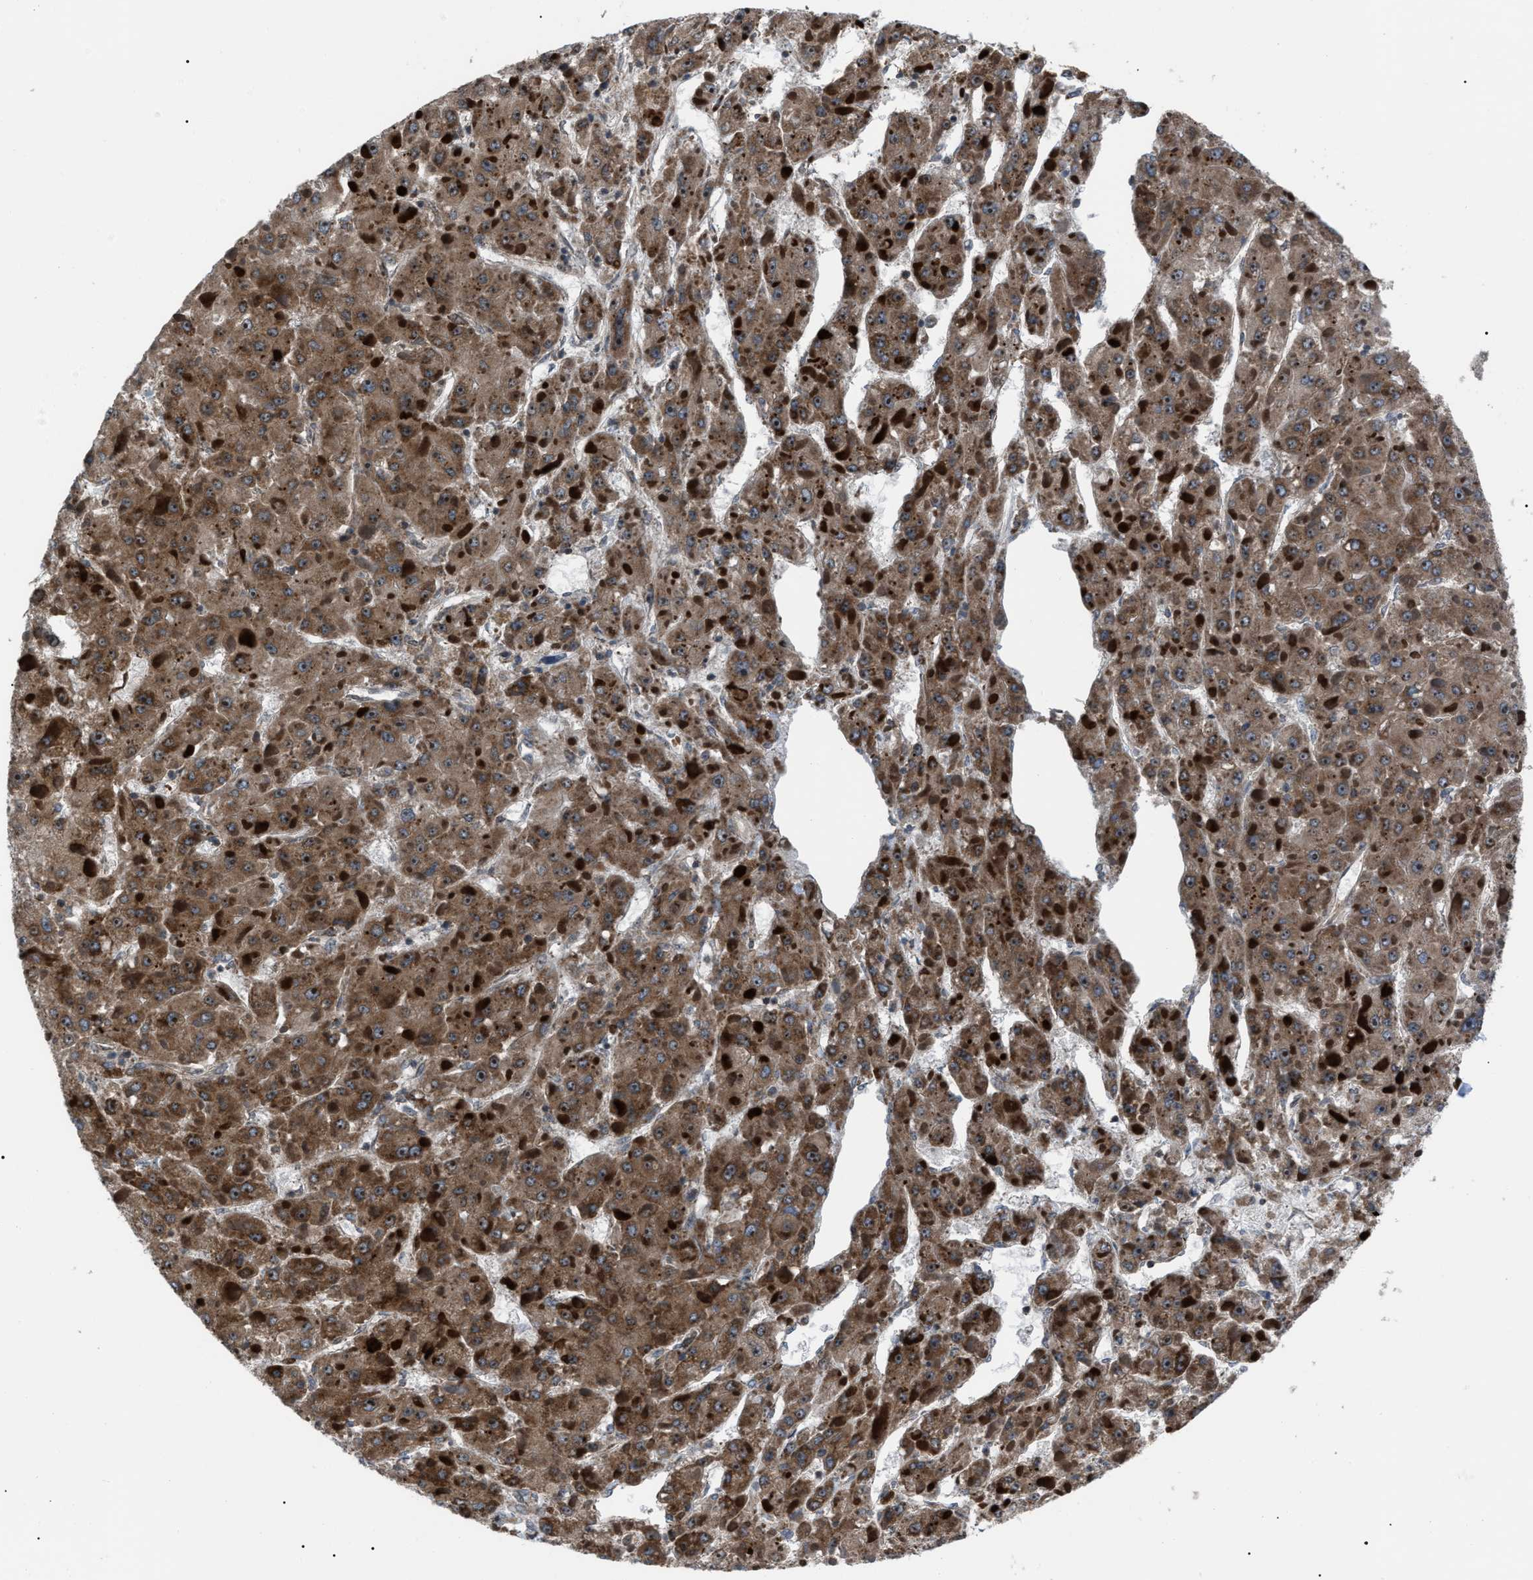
{"staining": {"intensity": "strong", "quantity": ">75%", "location": "cytoplasmic/membranous,nuclear"}, "tissue": "liver cancer", "cell_type": "Tumor cells", "image_type": "cancer", "snomed": [{"axis": "morphology", "description": "Carcinoma, Hepatocellular, NOS"}, {"axis": "topography", "description": "Liver"}], "caption": "High-magnification brightfield microscopy of hepatocellular carcinoma (liver) stained with DAB (brown) and counterstained with hematoxylin (blue). tumor cells exhibit strong cytoplasmic/membranous and nuclear expression is appreciated in about>75% of cells.", "gene": "AGO2", "patient": {"sex": "female", "age": 73}}